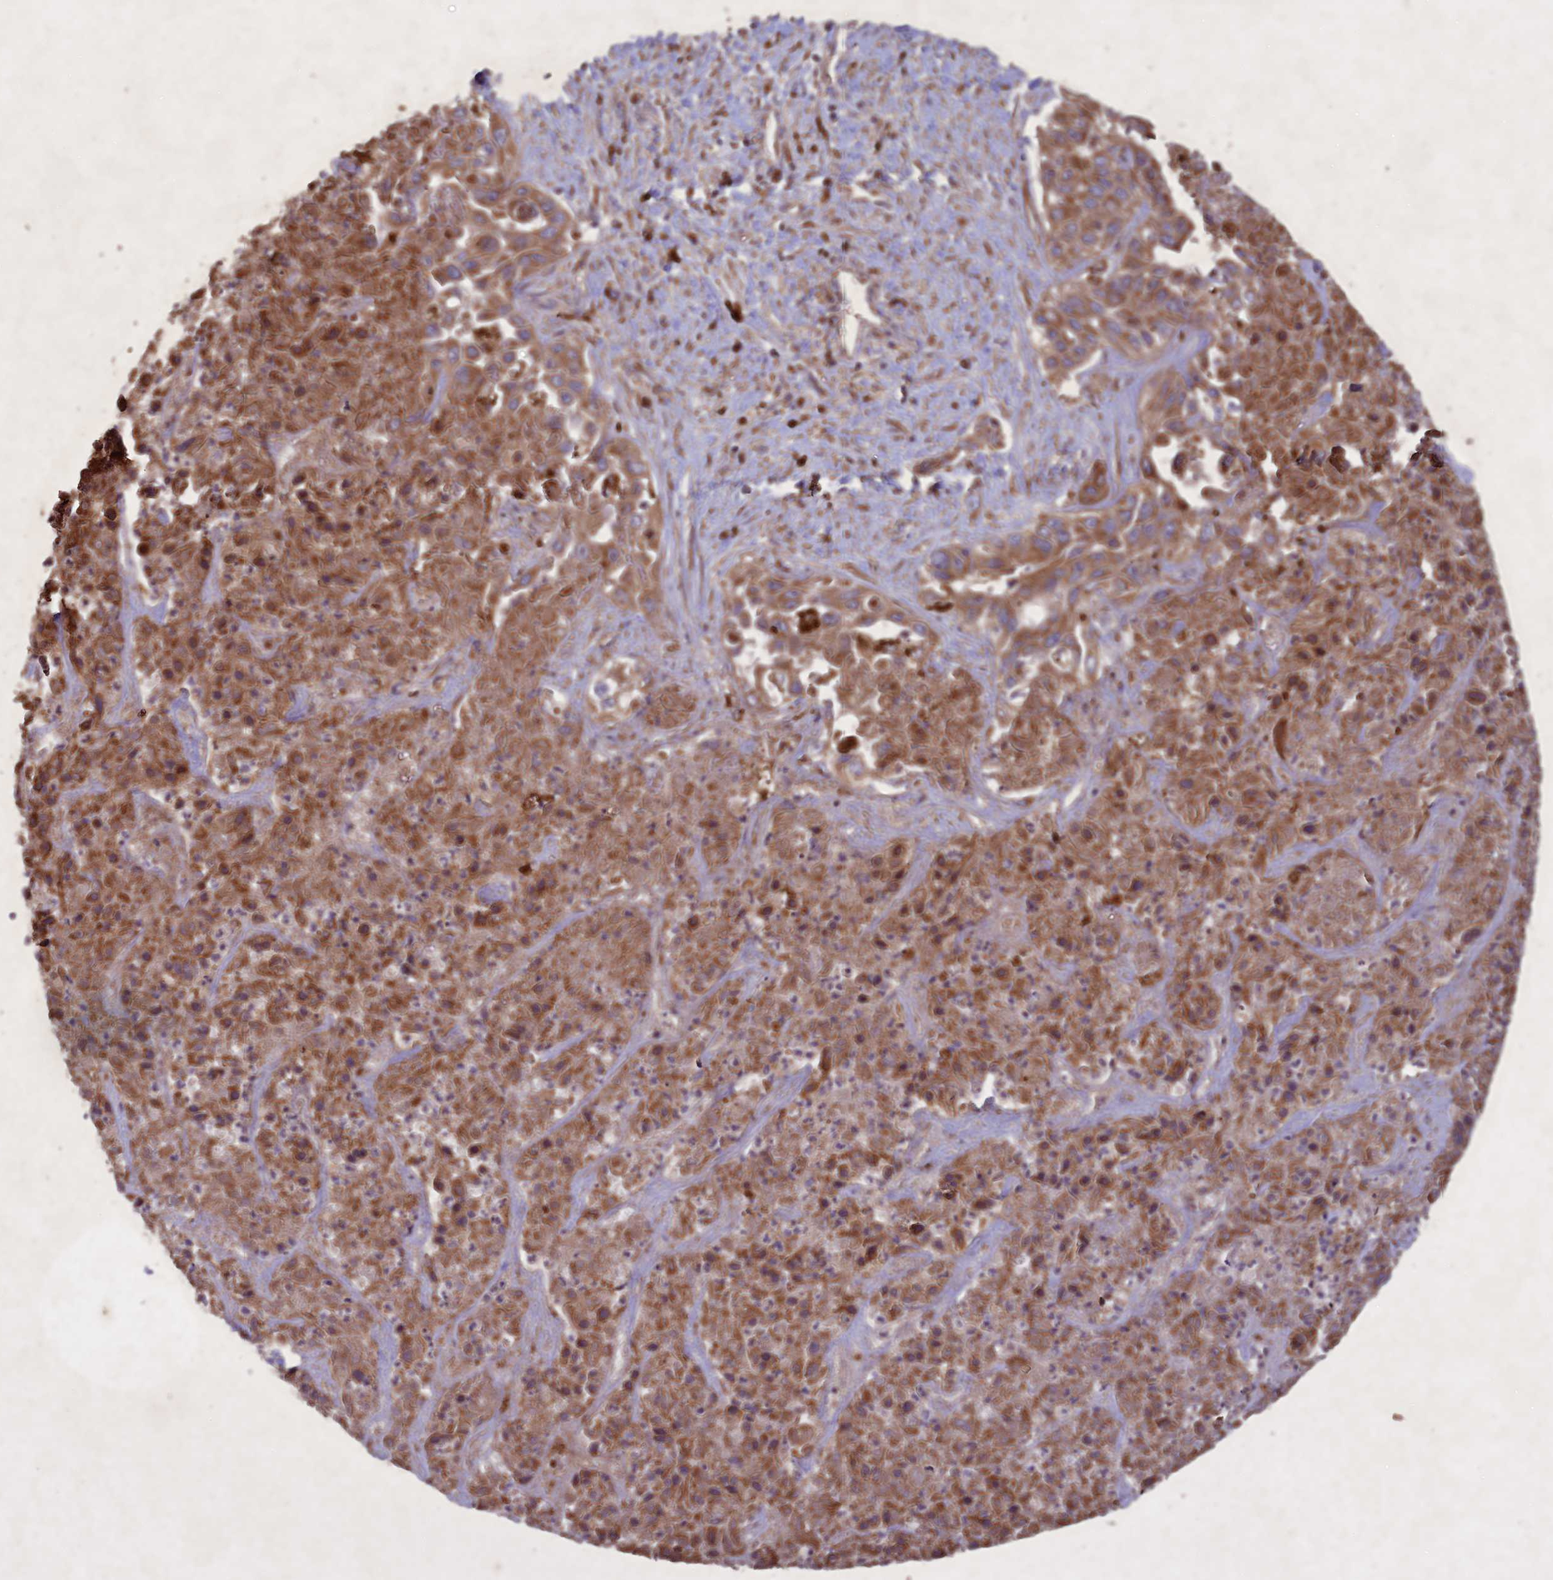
{"staining": {"intensity": "moderate", "quantity": ">75%", "location": "cytoplasmic/membranous"}, "tissue": "liver cancer", "cell_type": "Tumor cells", "image_type": "cancer", "snomed": [{"axis": "morphology", "description": "Cholangiocarcinoma"}, {"axis": "topography", "description": "Liver"}], "caption": "Immunohistochemistry (IHC) (DAB) staining of liver cancer exhibits moderate cytoplasmic/membranous protein expression in about >75% of tumor cells. Using DAB (brown) and hematoxylin (blue) stains, captured at high magnification using brightfield microscopy.", "gene": "CIAO2B", "patient": {"sex": "female", "age": 52}}